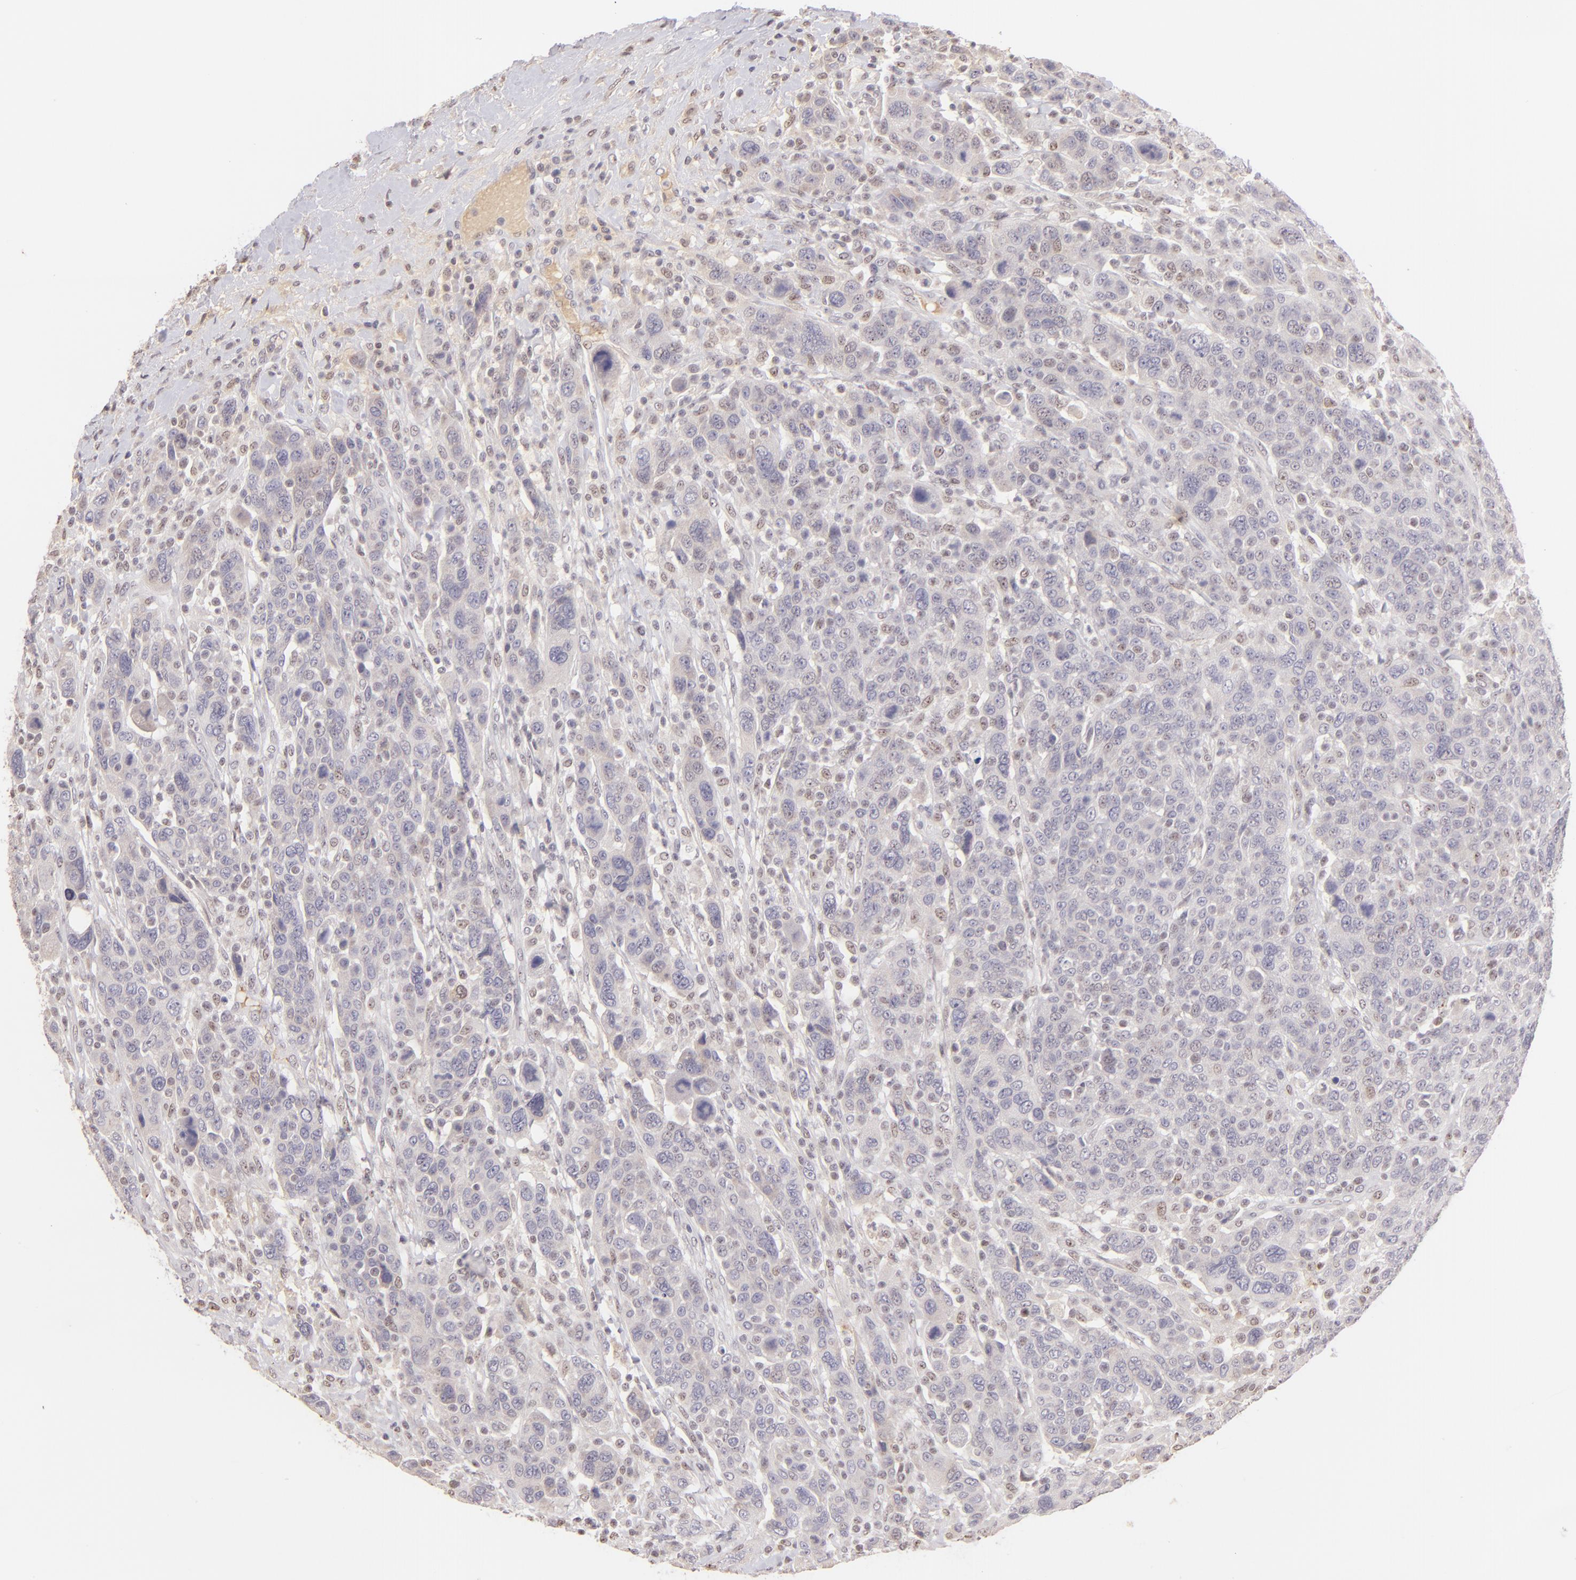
{"staining": {"intensity": "negative", "quantity": "none", "location": "none"}, "tissue": "breast cancer", "cell_type": "Tumor cells", "image_type": "cancer", "snomed": [{"axis": "morphology", "description": "Duct carcinoma"}, {"axis": "topography", "description": "Breast"}], "caption": "DAB (3,3'-diaminobenzidine) immunohistochemical staining of human breast cancer demonstrates no significant staining in tumor cells.", "gene": "MAGEA1", "patient": {"sex": "female", "age": 37}}